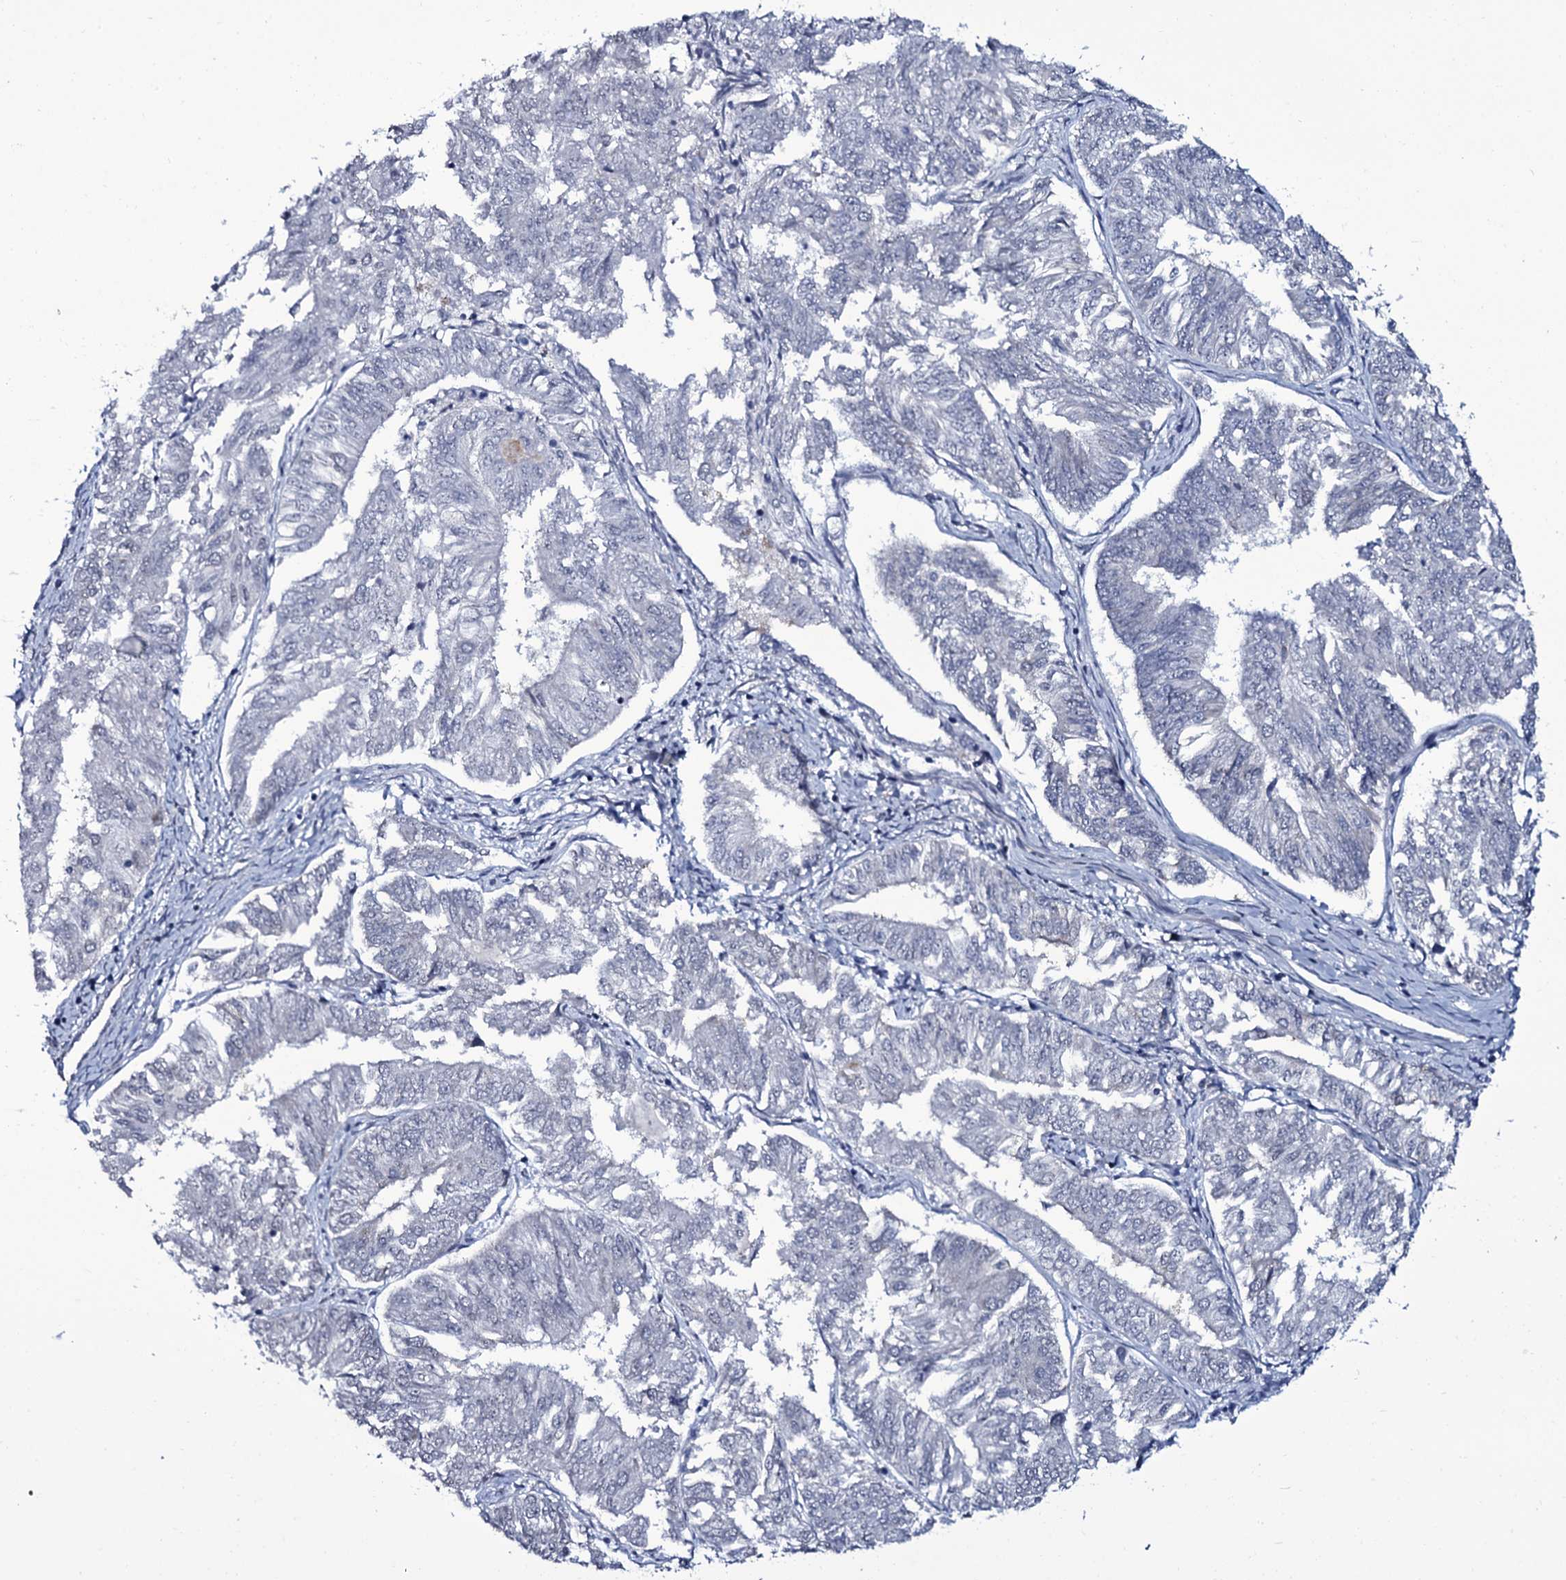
{"staining": {"intensity": "negative", "quantity": "none", "location": "none"}, "tissue": "endometrial cancer", "cell_type": "Tumor cells", "image_type": "cancer", "snomed": [{"axis": "morphology", "description": "Adenocarcinoma, NOS"}, {"axis": "topography", "description": "Endometrium"}], "caption": "Micrograph shows no protein staining in tumor cells of endometrial adenocarcinoma tissue.", "gene": "WIPF3", "patient": {"sex": "female", "age": 58}}